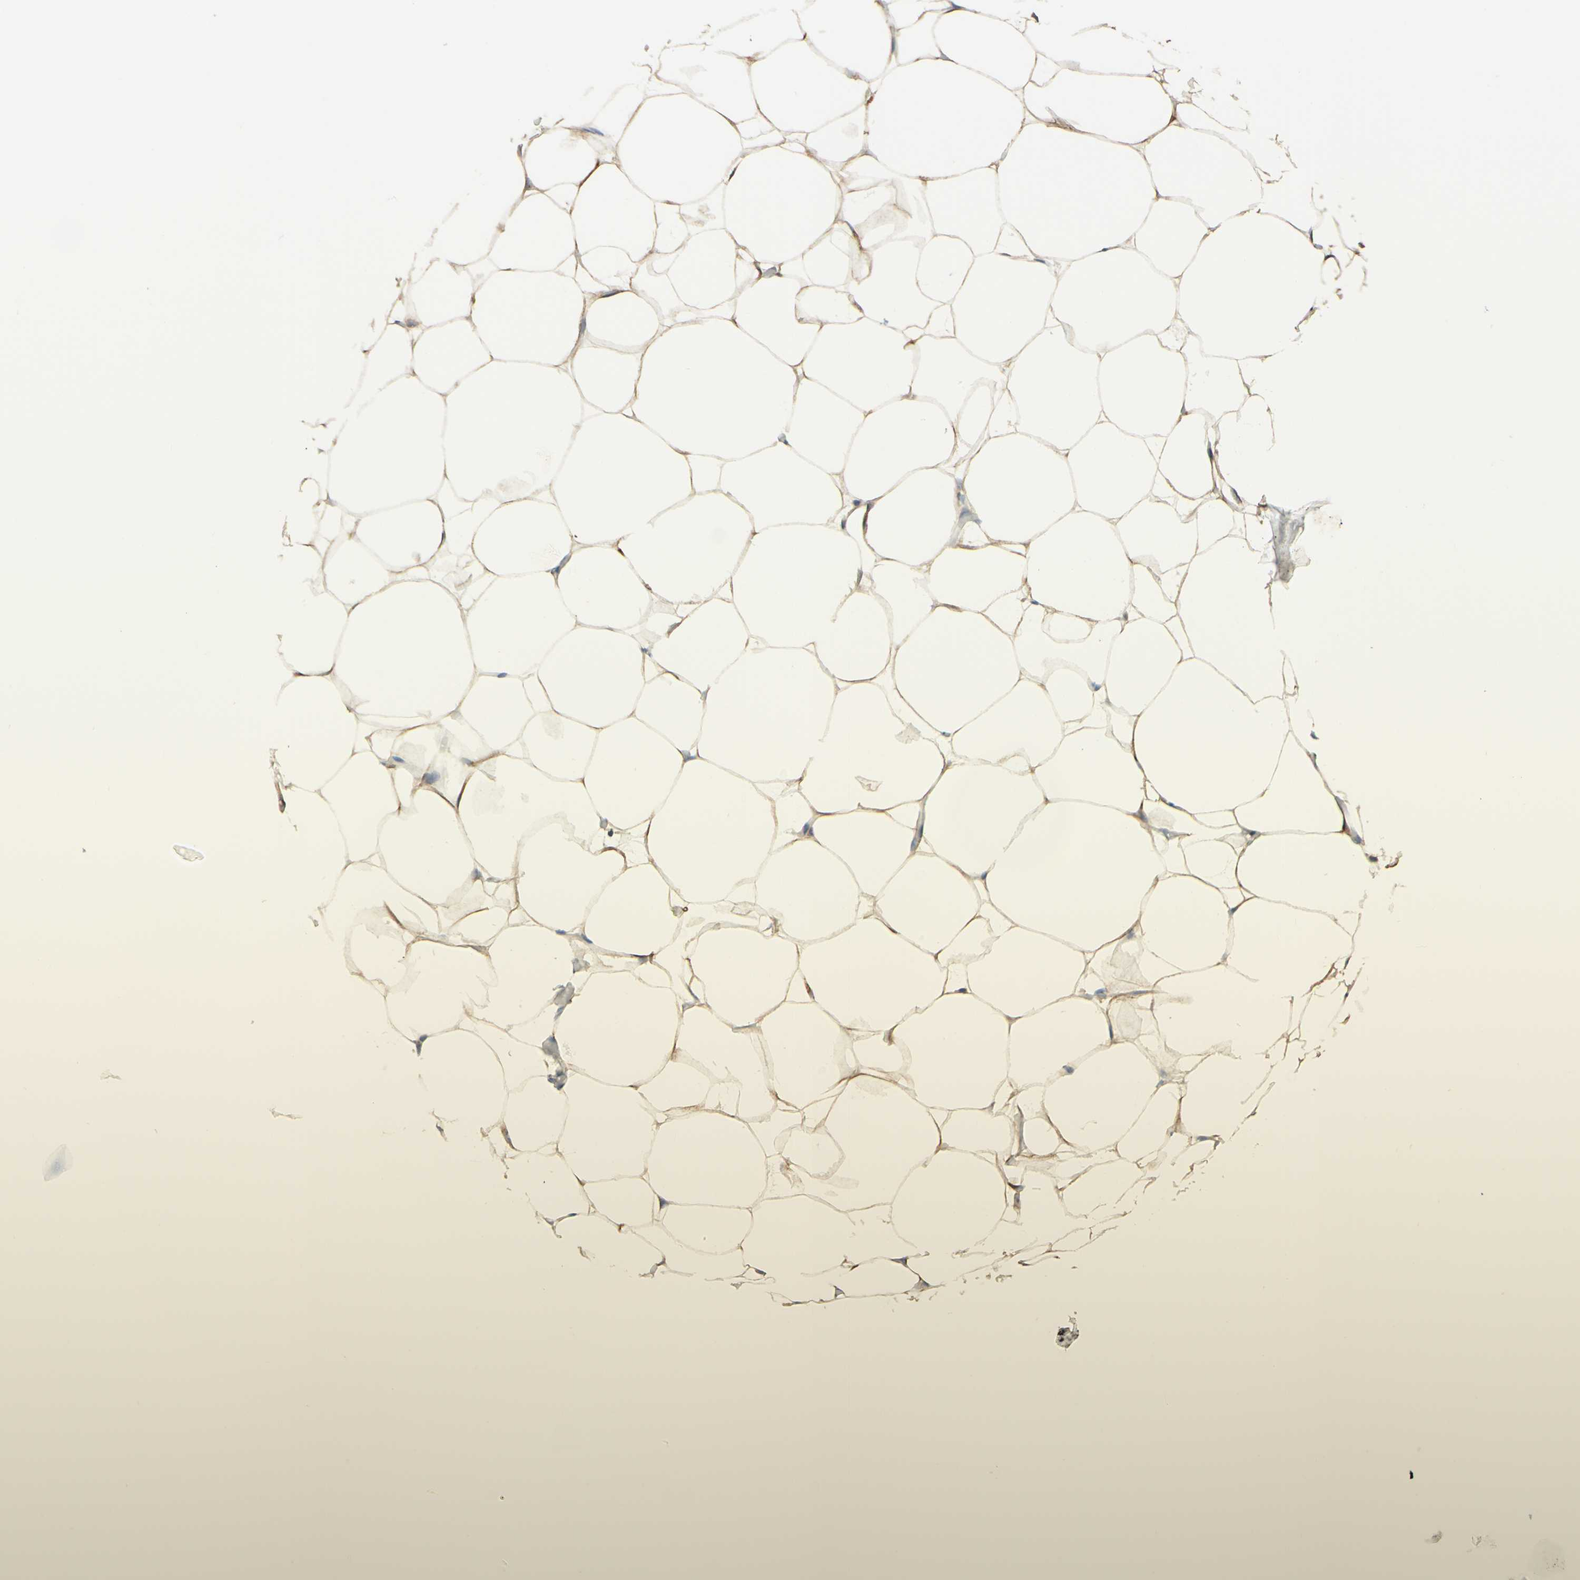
{"staining": {"intensity": "moderate", "quantity": ">75%", "location": "cytoplasmic/membranous"}, "tissue": "adipose tissue", "cell_type": "Adipocytes", "image_type": "normal", "snomed": [{"axis": "morphology", "description": "Normal tissue, NOS"}, {"axis": "topography", "description": "Breast"}, {"axis": "topography", "description": "Adipose tissue"}], "caption": "Adipose tissue was stained to show a protein in brown. There is medium levels of moderate cytoplasmic/membranous expression in approximately >75% of adipocytes. (DAB (3,3'-diaminobenzidine) IHC with brightfield microscopy, high magnification).", "gene": "RNF149", "patient": {"sex": "female", "age": 25}}